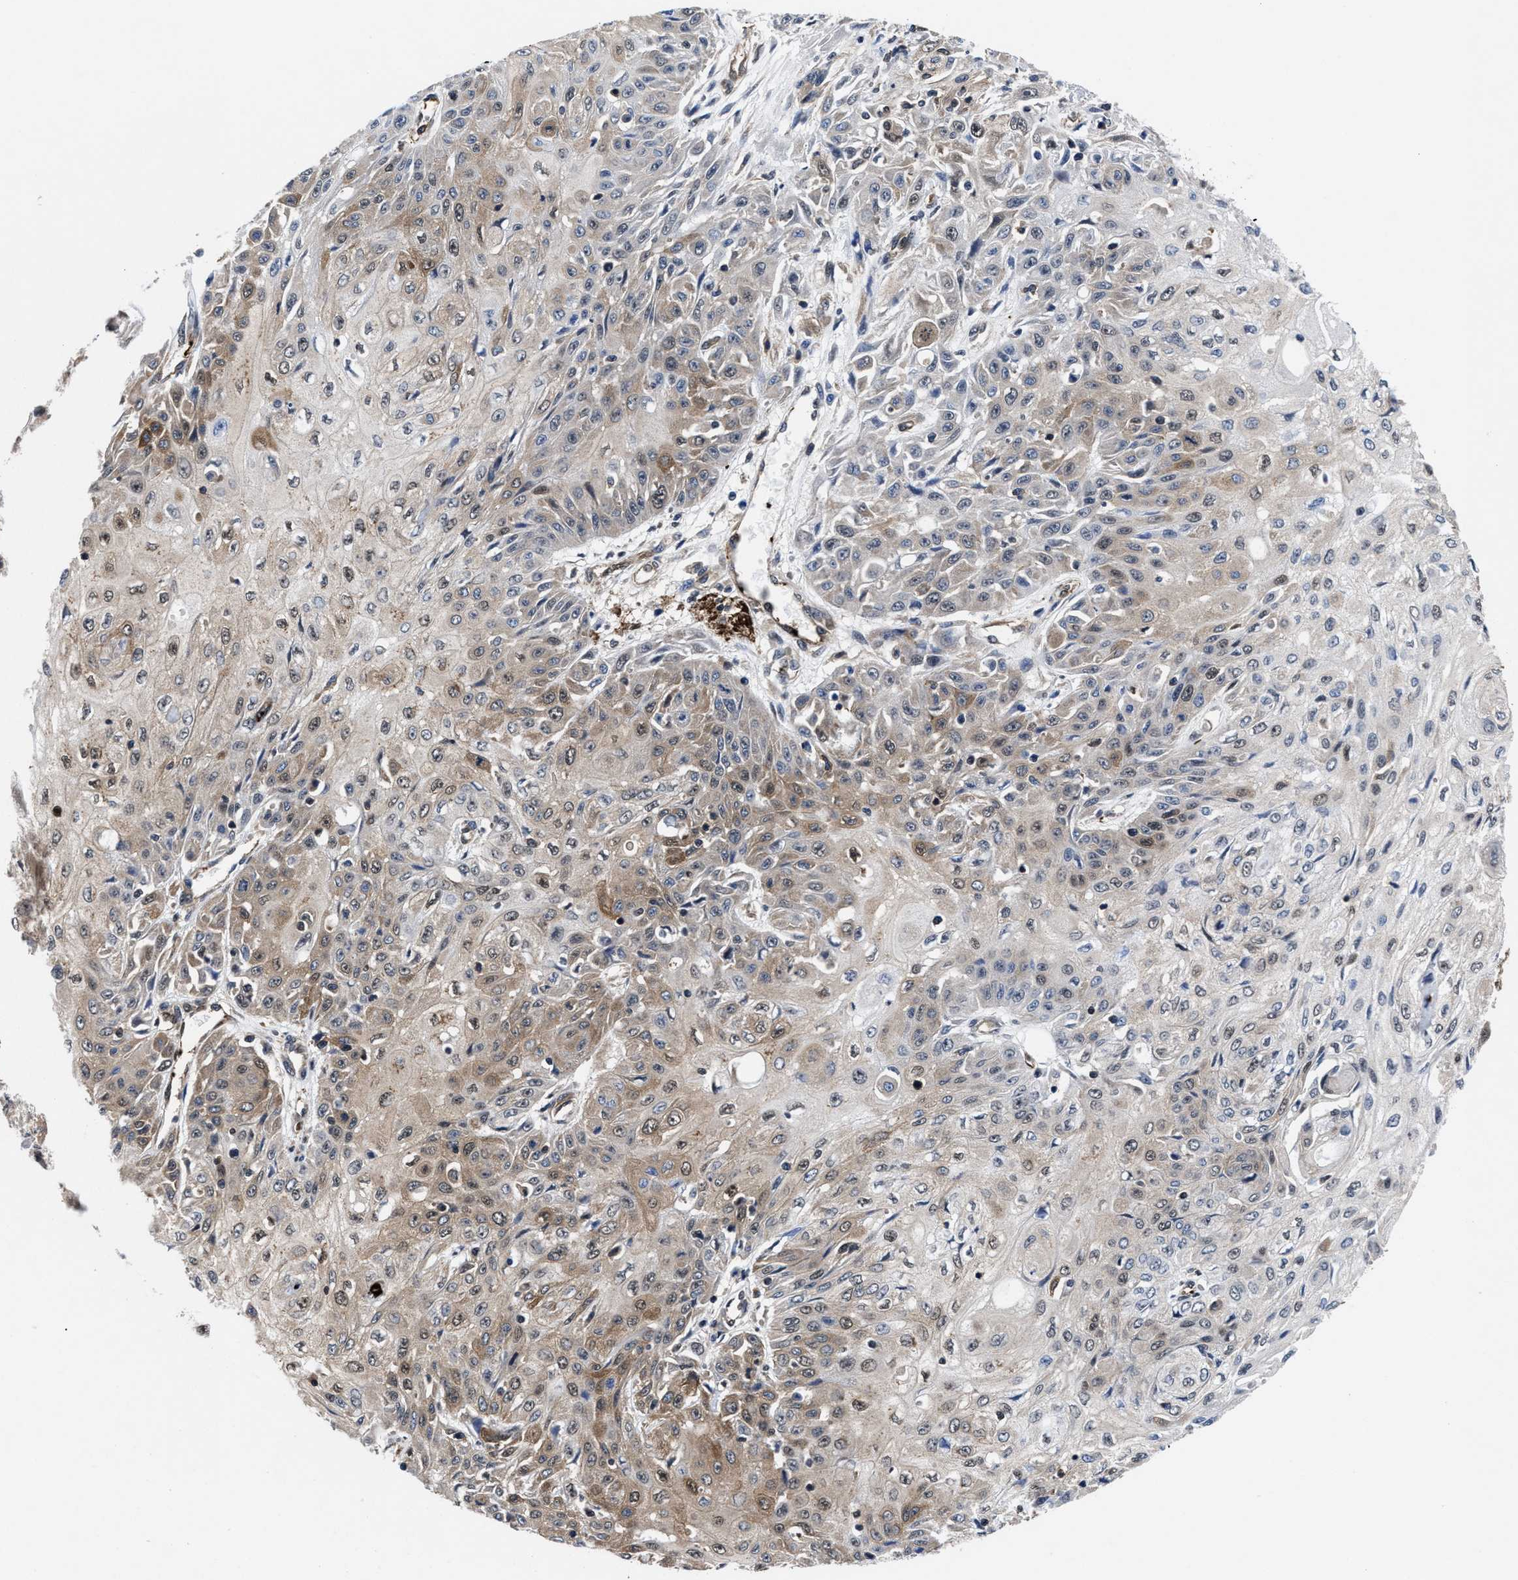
{"staining": {"intensity": "weak", "quantity": "25%-75%", "location": "cytoplasmic/membranous"}, "tissue": "skin cancer", "cell_type": "Tumor cells", "image_type": "cancer", "snomed": [{"axis": "morphology", "description": "Squamous cell carcinoma, NOS"}, {"axis": "morphology", "description": "Squamous cell carcinoma, metastatic, NOS"}, {"axis": "topography", "description": "Skin"}, {"axis": "topography", "description": "Lymph node"}], "caption": "Skin cancer stained for a protein displays weak cytoplasmic/membranous positivity in tumor cells.", "gene": "ACLY", "patient": {"sex": "male", "age": 75}}